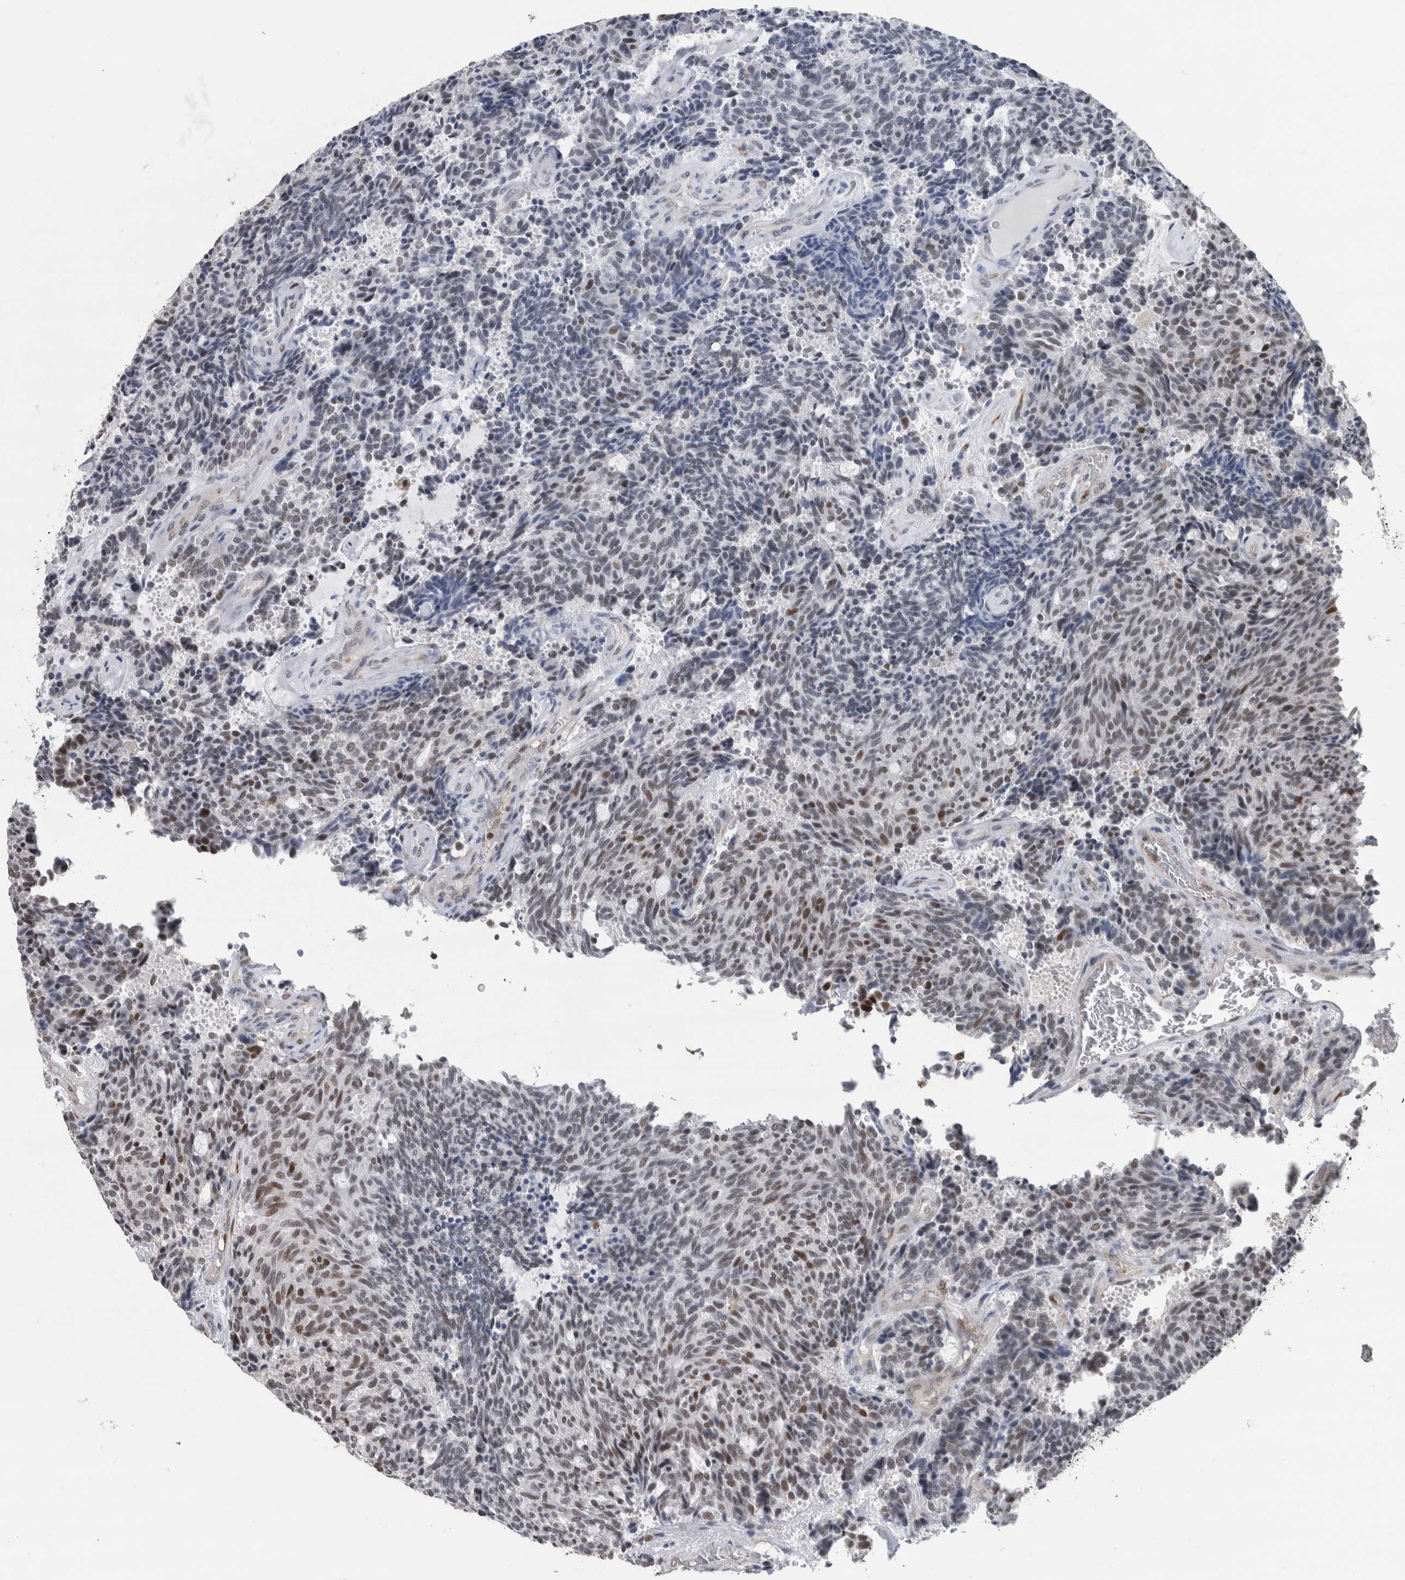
{"staining": {"intensity": "weak", "quantity": "25%-75%", "location": "nuclear"}, "tissue": "carcinoid", "cell_type": "Tumor cells", "image_type": "cancer", "snomed": [{"axis": "morphology", "description": "Carcinoid, malignant, NOS"}, {"axis": "topography", "description": "Pancreas"}], "caption": "A histopathology image of carcinoid (malignant) stained for a protein shows weak nuclear brown staining in tumor cells.", "gene": "POLD2", "patient": {"sex": "female", "age": 54}}